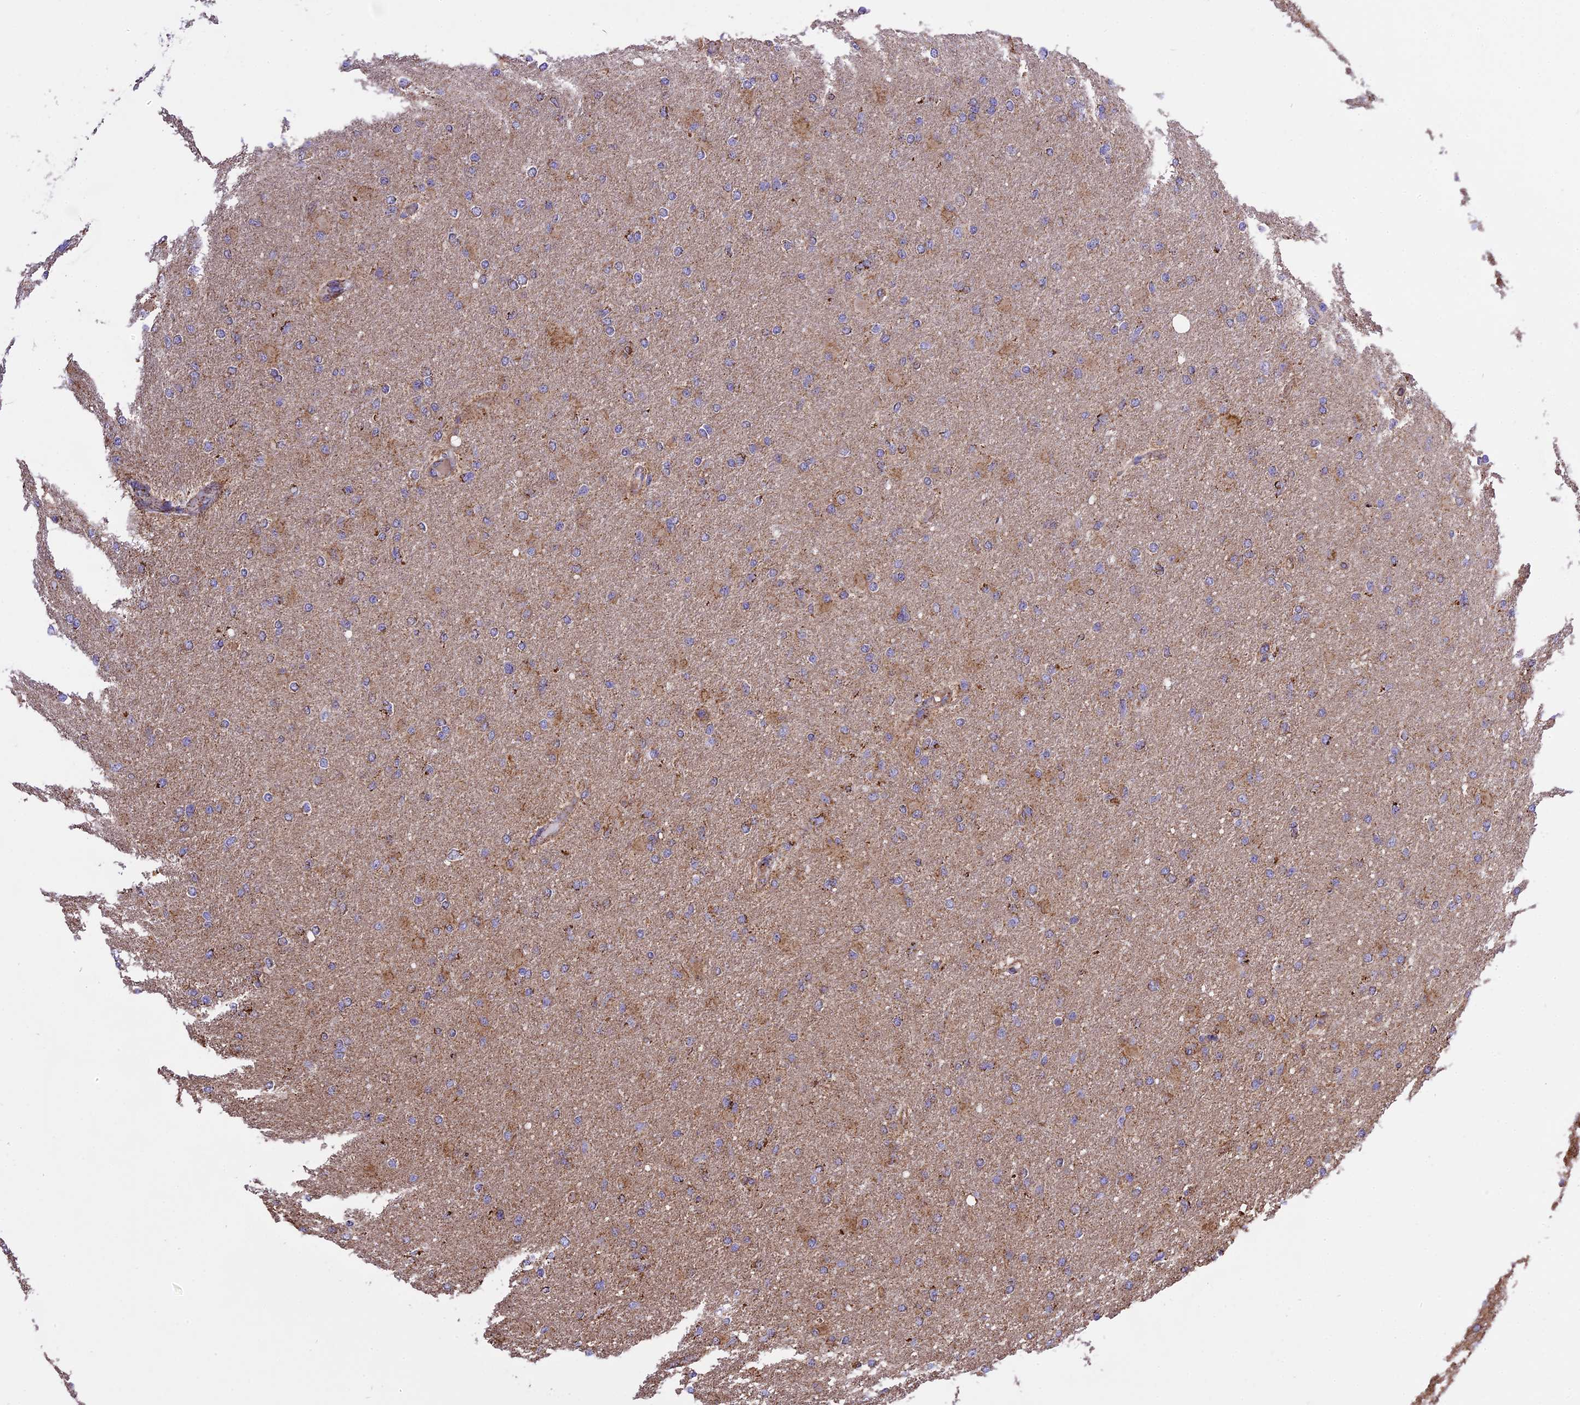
{"staining": {"intensity": "weak", "quantity": "25%-75%", "location": "cytoplasmic/membranous"}, "tissue": "glioma", "cell_type": "Tumor cells", "image_type": "cancer", "snomed": [{"axis": "morphology", "description": "Glioma, malignant, High grade"}, {"axis": "topography", "description": "Cerebral cortex"}], "caption": "Glioma was stained to show a protein in brown. There is low levels of weak cytoplasmic/membranous staining in about 25%-75% of tumor cells.", "gene": "TTC4", "patient": {"sex": "female", "age": 36}}